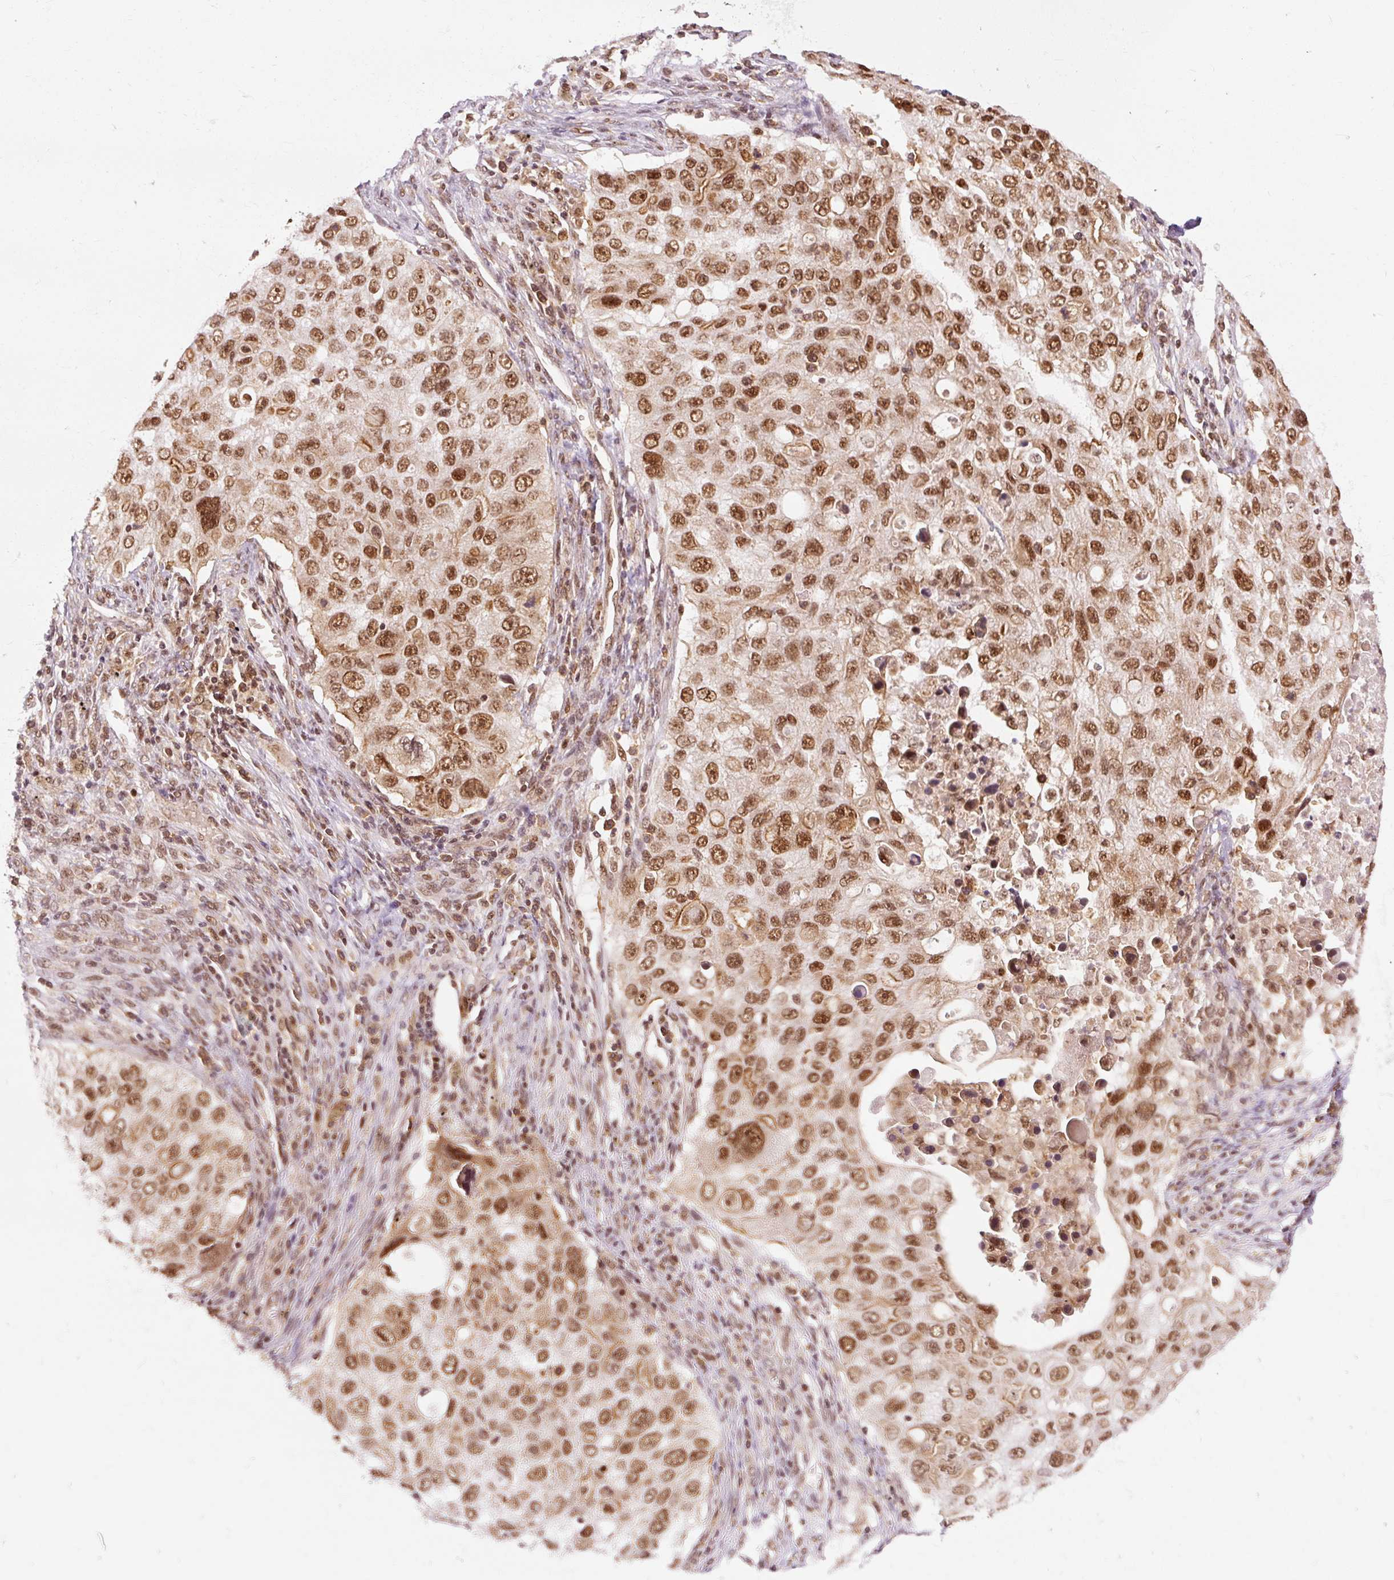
{"staining": {"intensity": "moderate", "quantity": ">75%", "location": "nuclear"}, "tissue": "lung cancer", "cell_type": "Tumor cells", "image_type": "cancer", "snomed": [{"axis": "morphology", "description": "Adenocarcinoma, NOS"}, {"axis": "morphology", "description": "Adenocarcinoma, metastatic, NOS"}, {"axis": "topography", "description": "Lymph node"}, {"axis": "topography", "description": "Lung"}], "caption": "Immunohistochemical staining of human lung cancer reveals medium levels of moderate nuclear positivity in about >75% of tumor cells.", "gene": "CSTF1", "patient": {"sex": "female", "age": 42}}